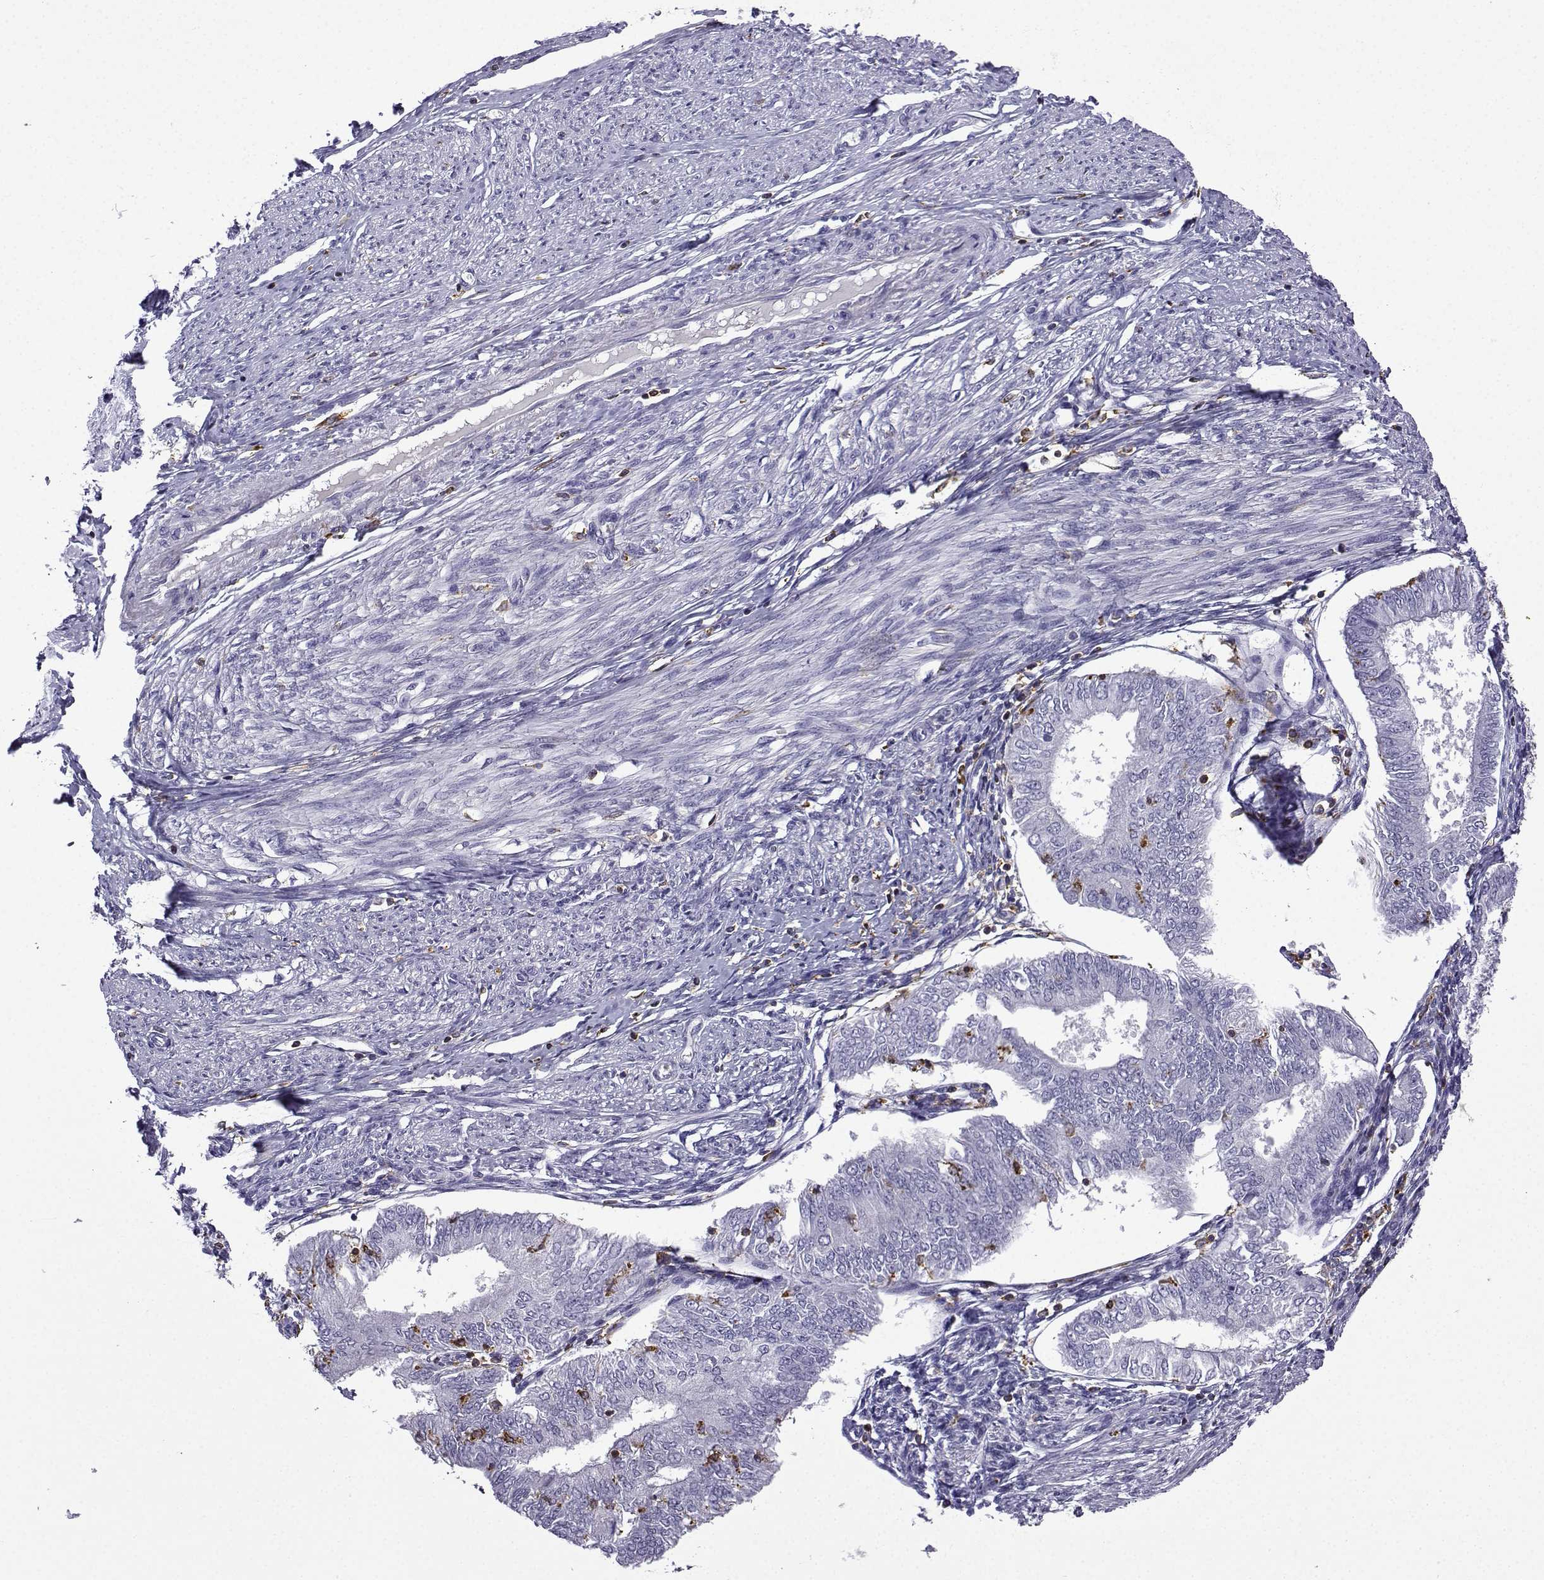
{"staining": {"intensity": "negative", "quantity": "none", "location": "none"}, "tissue": "endometrial cancer", "cell_type": "Tumor cells", "image_type": "cancer", "snomed": [{"axis": "morphology", "description": "Adenocarcinoma, NOS"}, {"axis": "topography", "description": "Endometrium"}], "caption": "Adenocarcinoma (endometrial) was stained to show a protein in brown. There is no significant expression in tumor cells.", "gene": "DOCK10", "patient": {"sex": "female", "age": 58}}